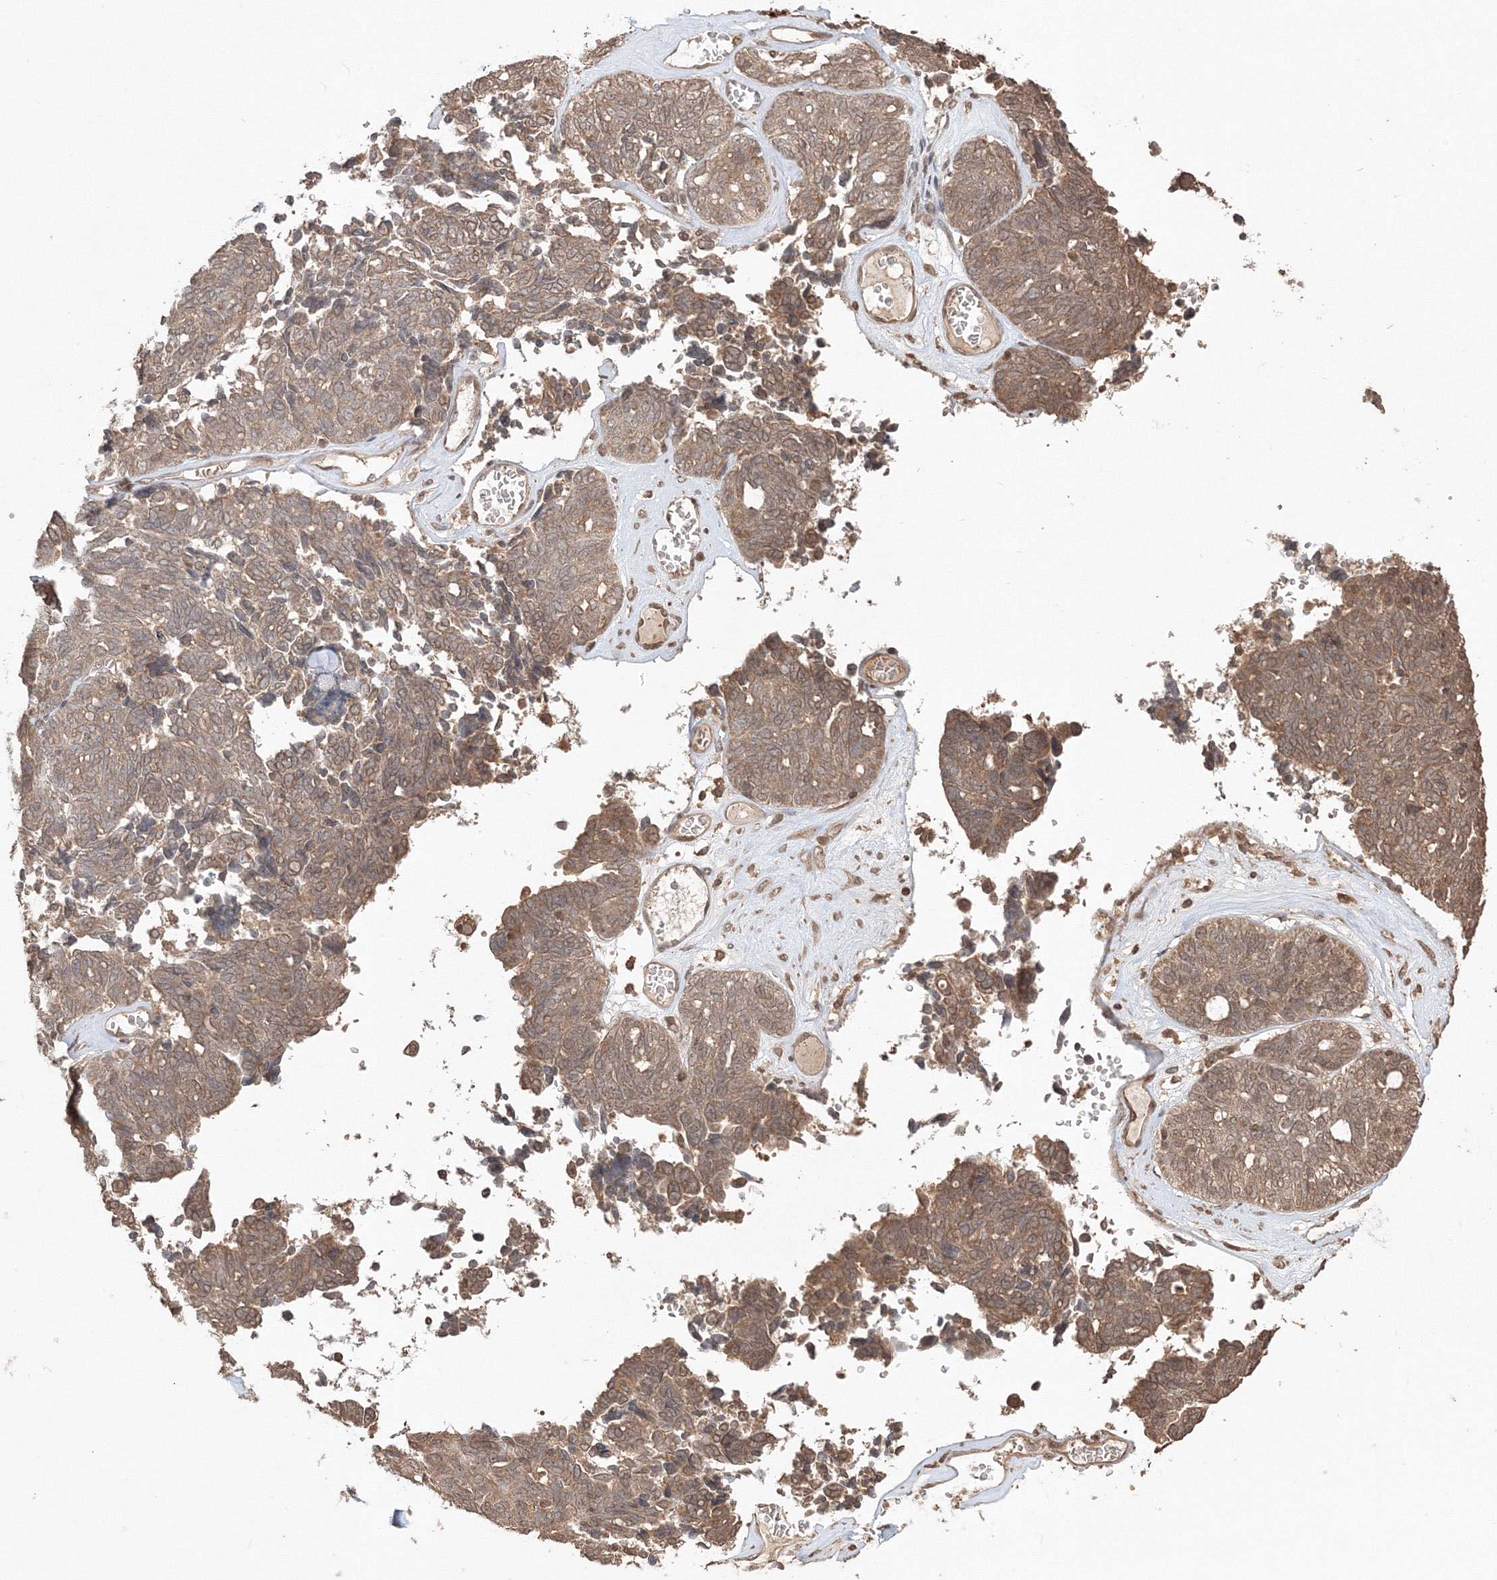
{"staining": {"intensity": "moderate", "quantity": ">75%", "location": "cytoplasmic/membranous"}, "tissue": "ovarian cancer", "cell_type": "Tumor cells", "image_type": "cancer", "snomed": [{"axis": "morphology", "description": "Cystadenocarcinoma, serous, NOS"}, {"axis": "topography", "description": "Ovary"}], "caption": "A high-resolution histopathology image shows immunohistochemistry (IHC) staining of ovarian cancer (serous cystadenocarcinoma), which demonstrates moderate cytoplasmic/membranous positivity in about >75% of tumor cells.", "gene": "CCDC122", "patient": {"sex": "female", "age": 79}}